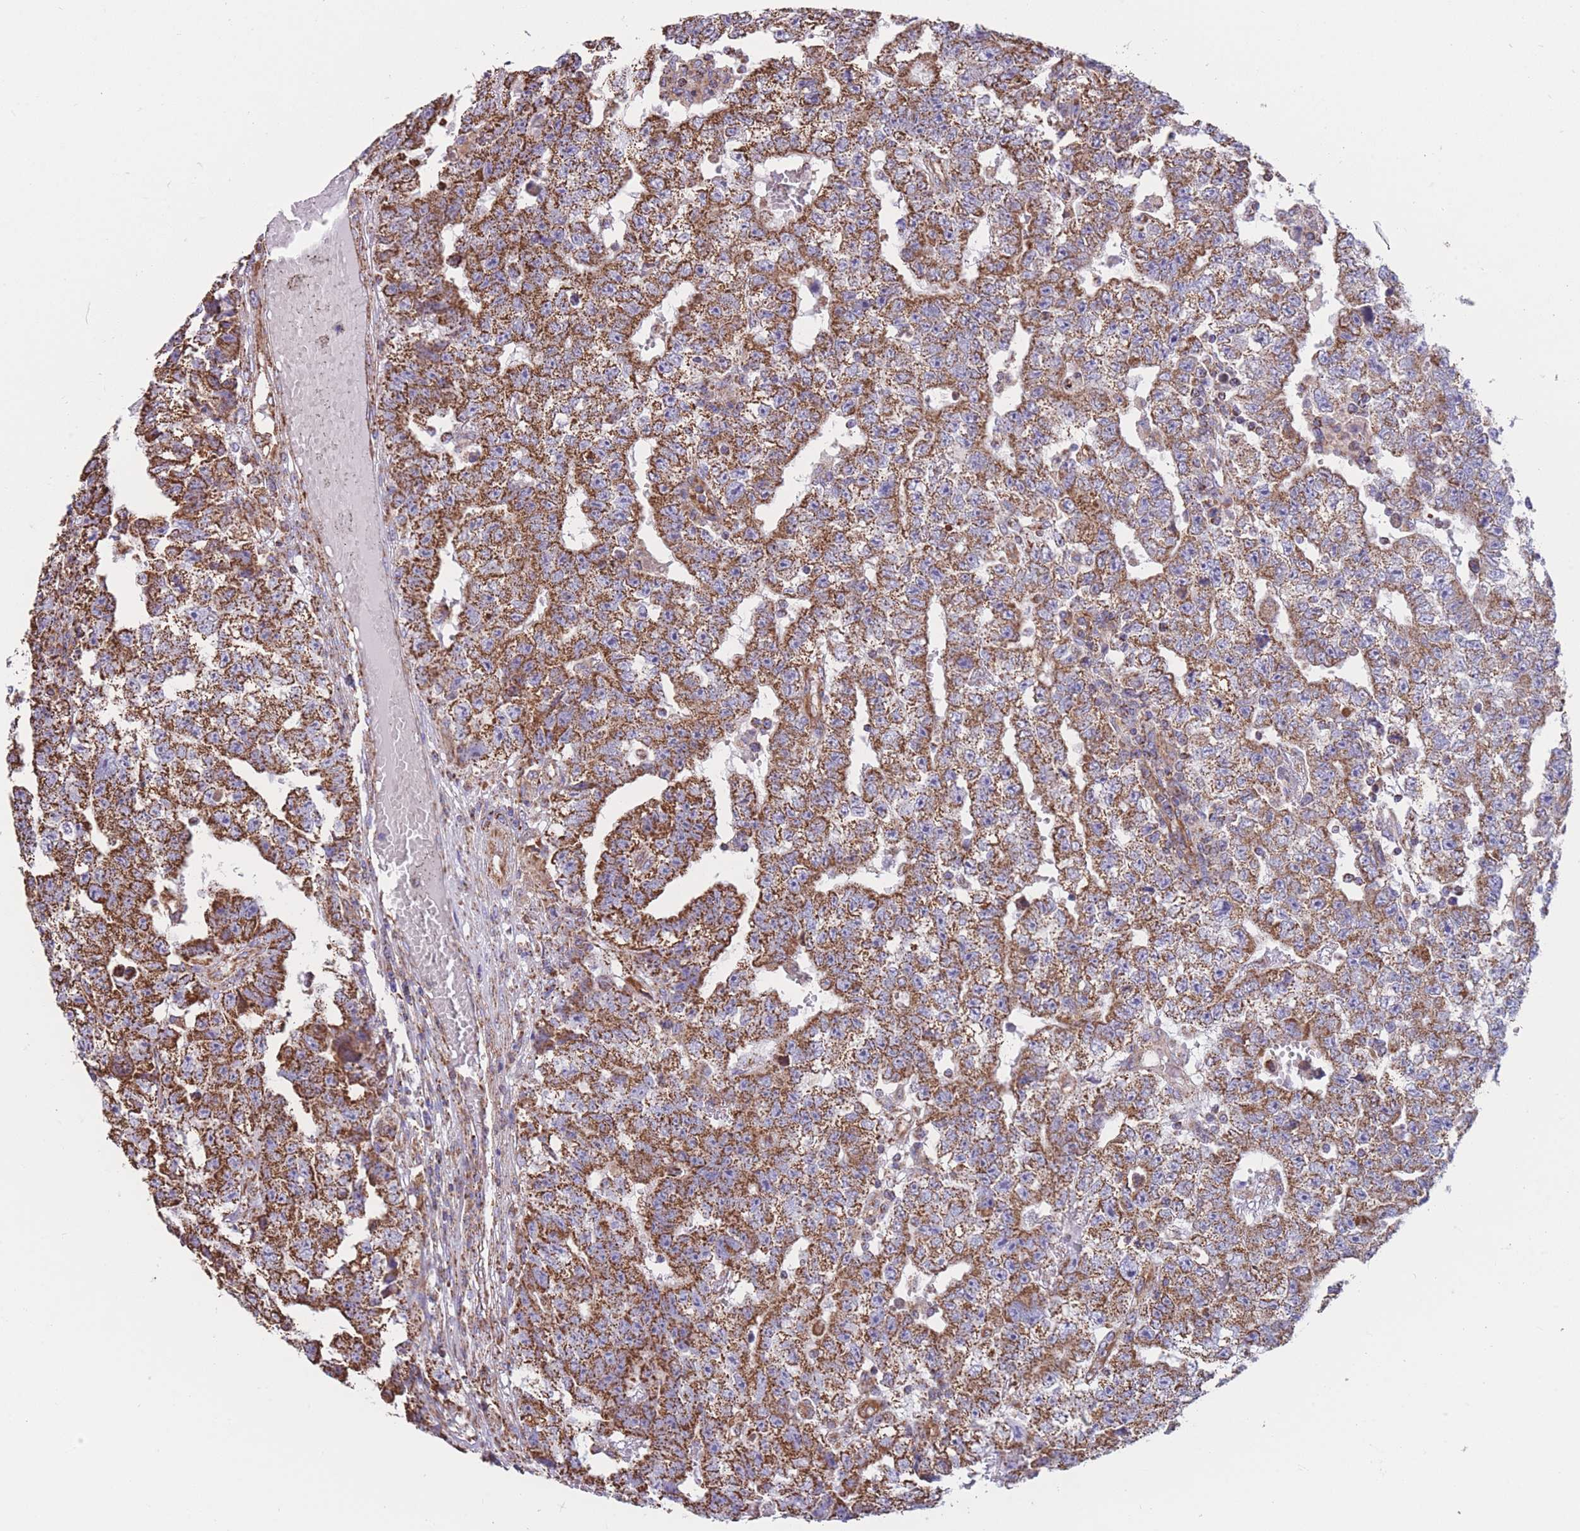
{"staining": {"intensity": "moderate", "quantity": "25%-75%", "location": "cytoplasmic/membranous"}, "tissue": "testis cancer", "cell_type": "Tumor cells", "image_type": "cancer", "snomed": [{"axis": "morphology", "description": "Carcinoma, Embryonal, NOS"}, {"axis": "topography", "description": "Testis"}], "caption": "Immunohistochemistry (DAB) staining of testis cancer displays moderate cytoplasmic/membranous protein staining in about 25%-75% of tumor cells. The protein of interest is shown in brown color, while the nuclei are stained blue.", "gene": "FKBP8", "patient": {"sex": "male", "age": 25}}